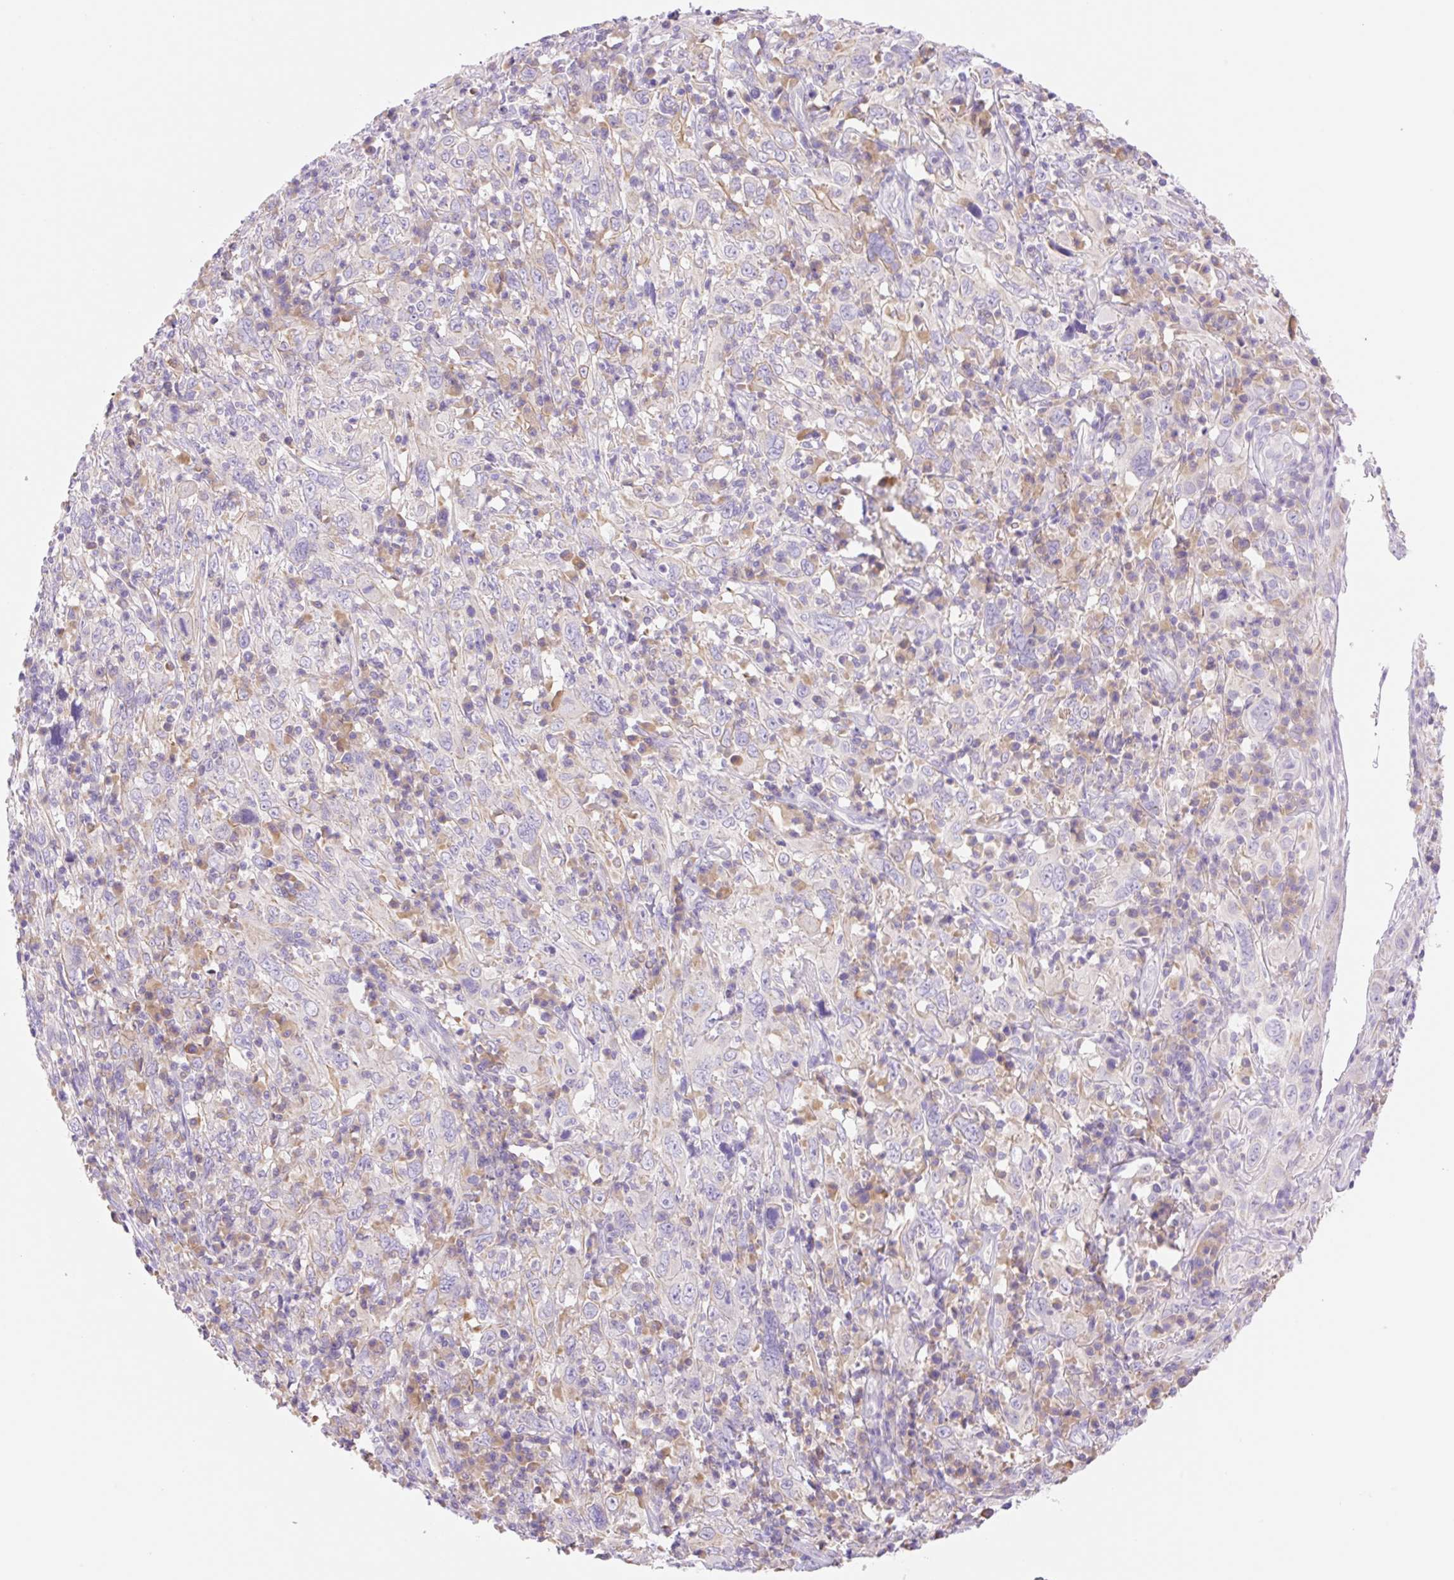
{"staining": {"intensity": "negative", "quantity": "none", "location": "none"}, "tissue": "cervical cancer", "cell_type": "Tumor cells", "image_type": "cancer", "snomed": [{"axis": "morphology", "description": "Squamous cell carcinoma, NOS"}, {"axis": "topography", "description": "Cervix"}], "caption": "The immunohistochemistry image has no significant staining in tumor cells of cervical cancer tissue. The staining was performed using DAB (3,3'-diaminobenzidine) to visualize the protein expression in brown, while the nuclei were stained in blue with hematoxylin (Magnification: 20x).", "gene": "DENND5A", "patient": {"sex": "female", "age": 46}}